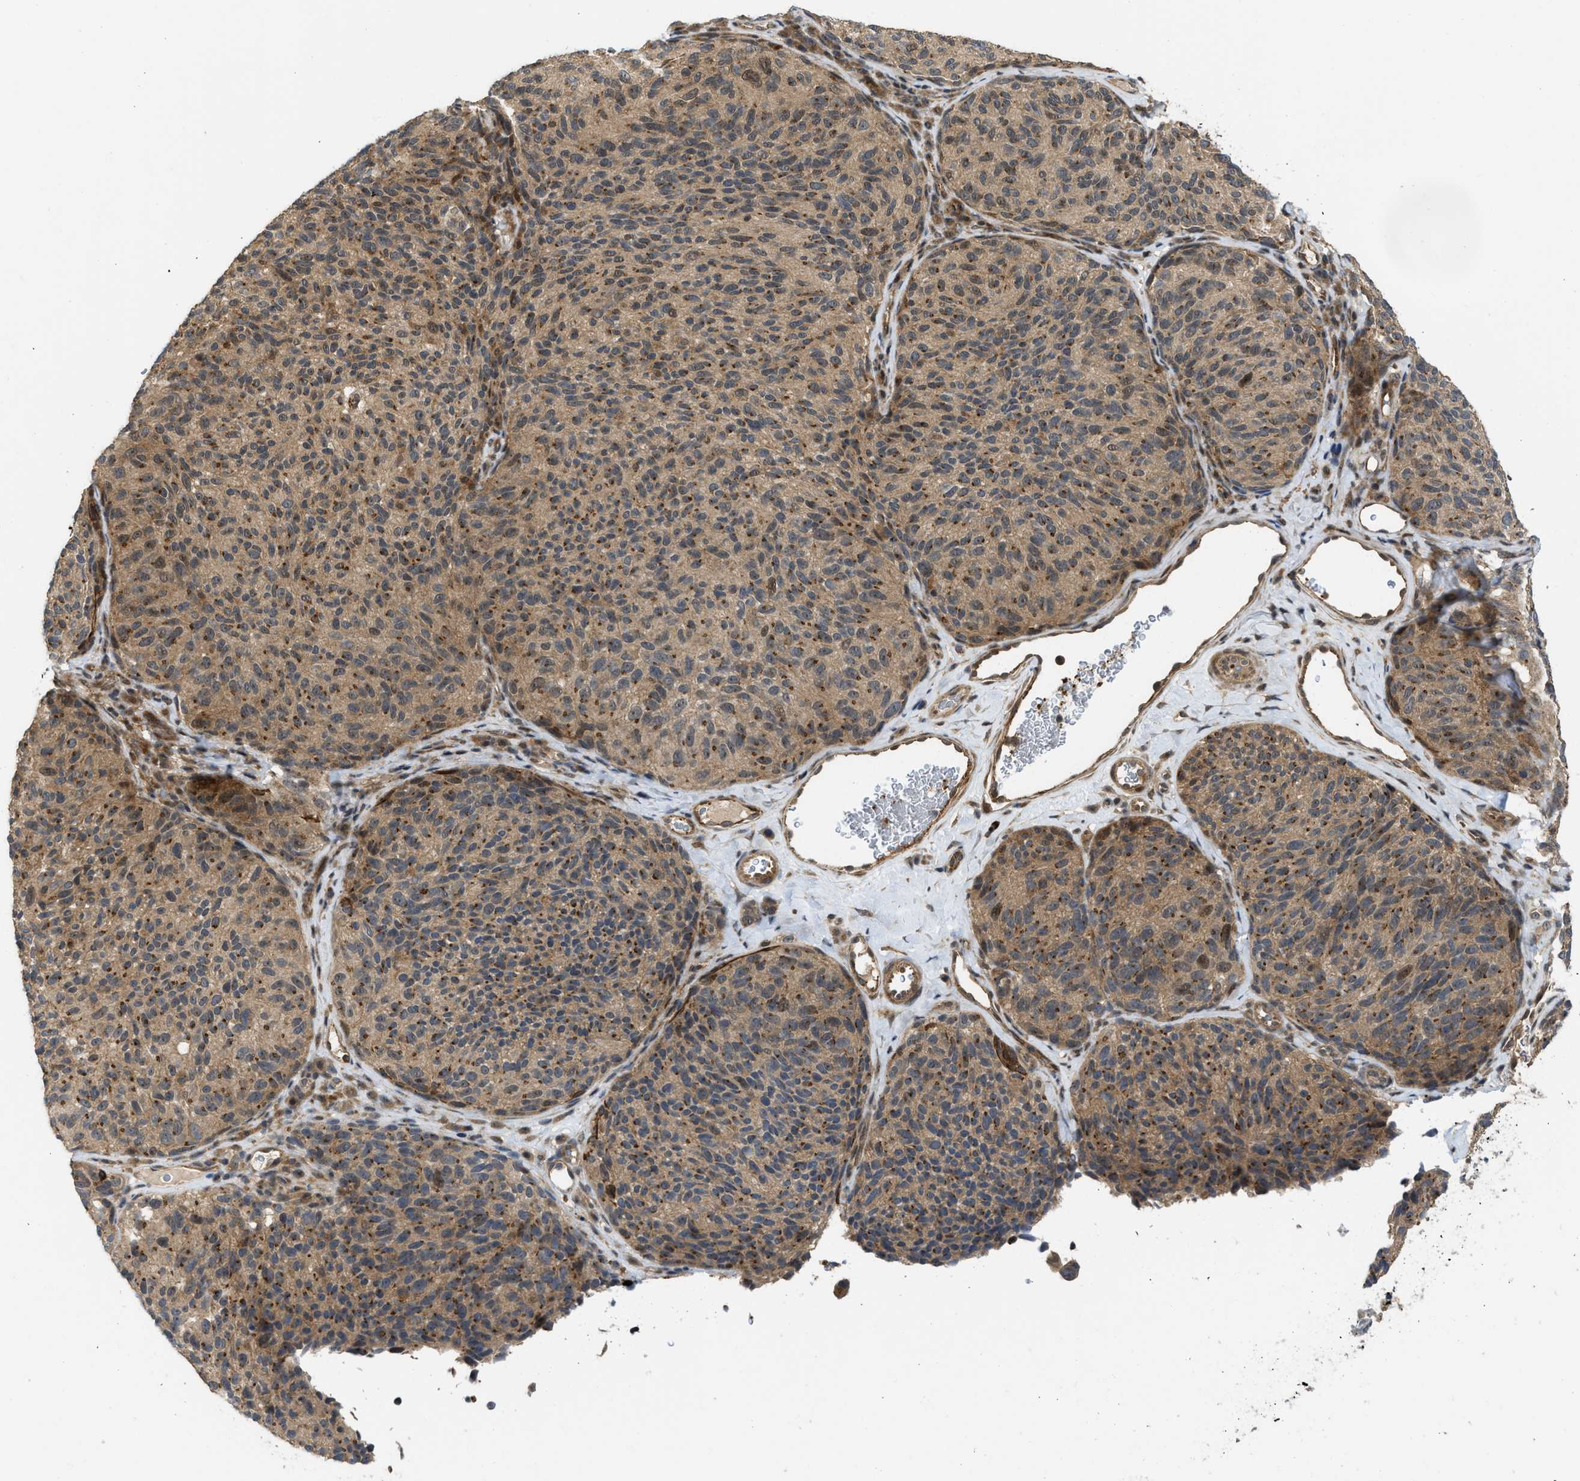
{"staining": {"intensity": "moderate", "quantity": ">75%", "location": "cytoplasmic/membranous"}, "tissue": "melanoma", "cell_type": "Tumor cells", "image_type": "cancer", "snomed": [{"axis": "morphology", "description": "Malignant melanoma, NOS"}, {"axis": "topography", "description": "Skin"}], "caption": "Melanoma stained for a protein (brown) demonstrates moderate cytoplasmic/membranous positive expression in about >75% of tumor cells.", "gene": "DNAJC28", "patient": {"sex": "female", "age": 73}}